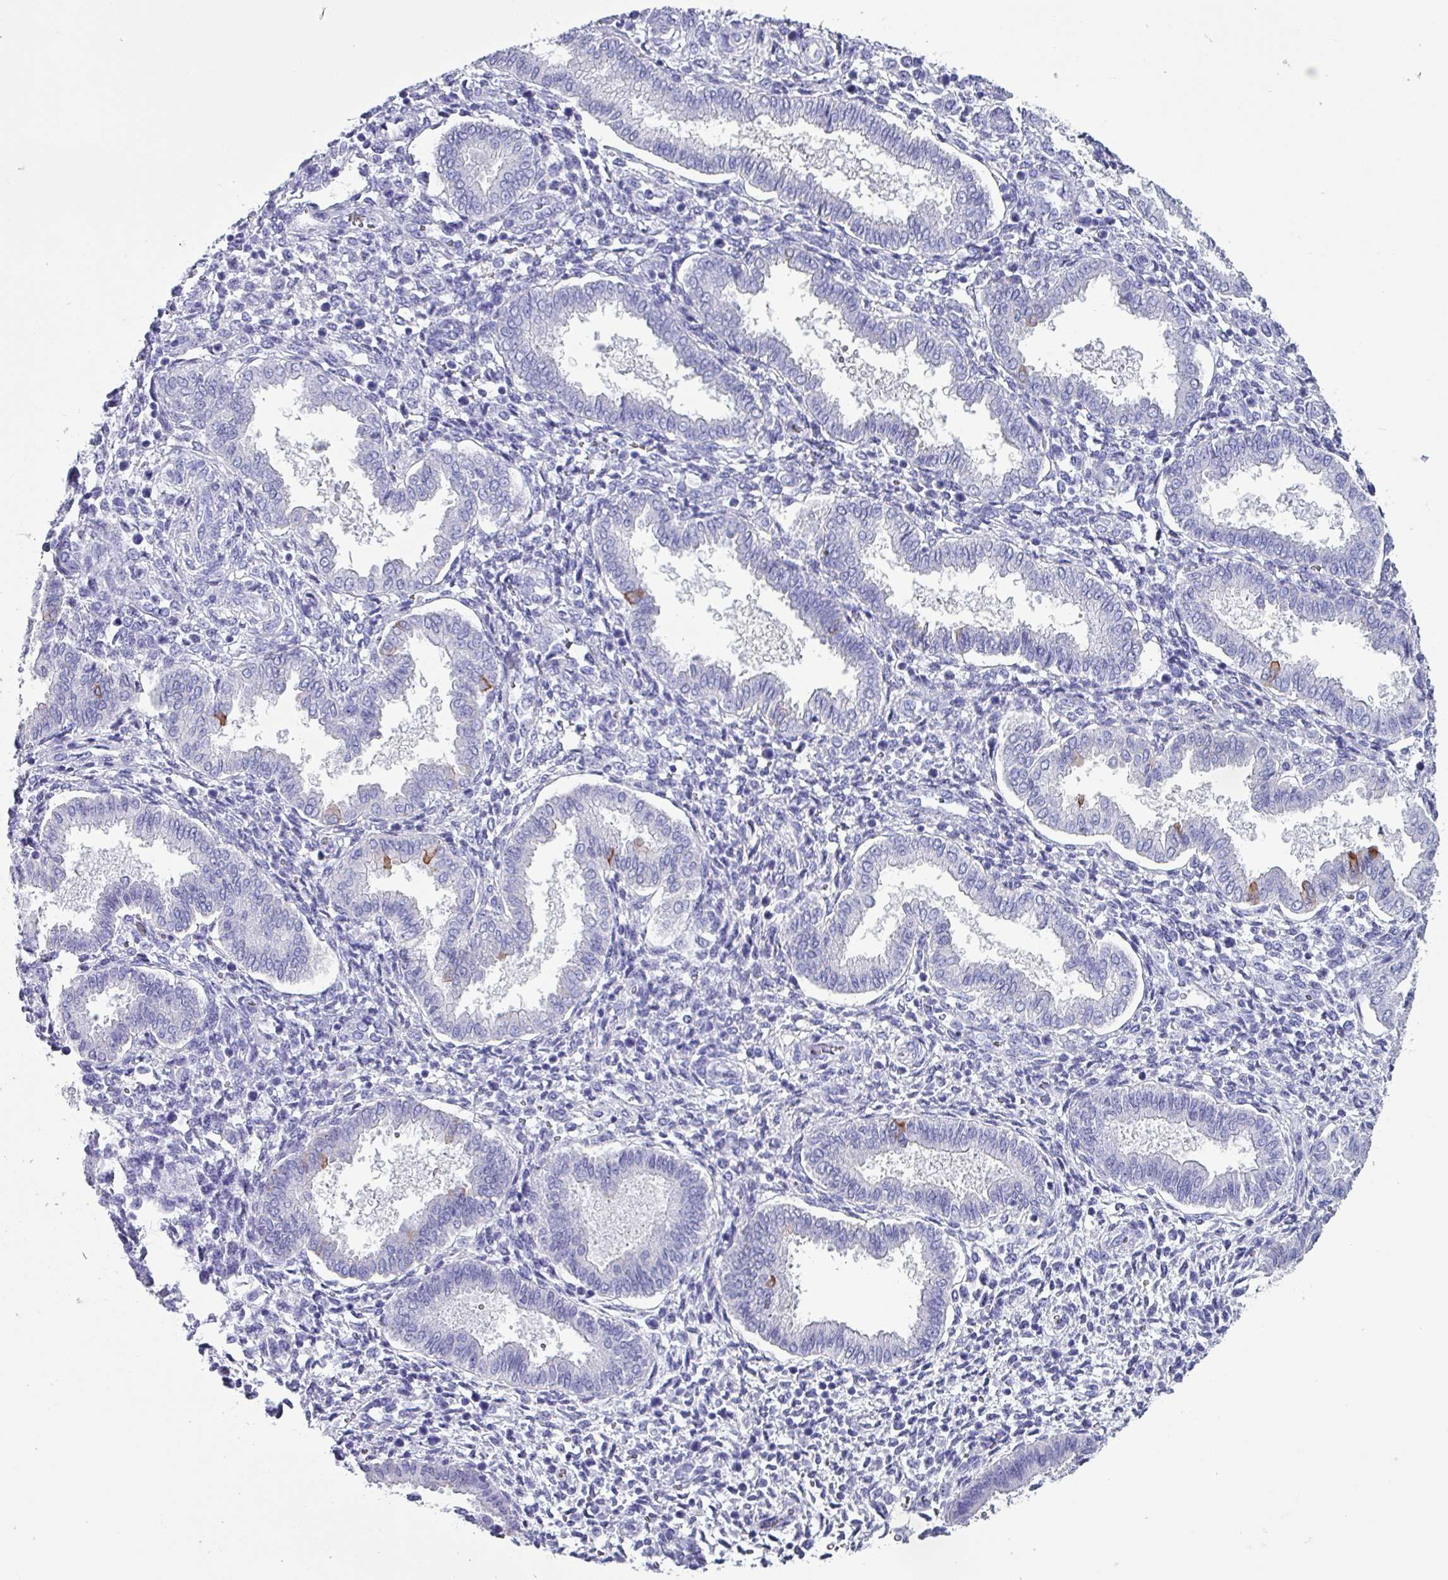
{"staining": {"intensity": "negative", "quantity": "none", "location": "none"}, "tissue": "endometrium", "cell_type": "Cells in endometrial stroma", "image_type": "normal", "snomed": [{"axis": "morphology", "description": "Normal tissue, NOS"}, {"axis": "topography", "description": "Endometrium"}], "caption": "Immunohistochemistry (IHC) of benign endometrium exhibits no staining in cells in endometrial stroma. Brightfield microscopy of immunohistochemistry stained with DAB (3,3'-diaminobenzidine) (brown) and hematoxylin (blue), captured at high magnification.", "gene": "KRT6A", "patient": {"sex": "female", "age": 24}}